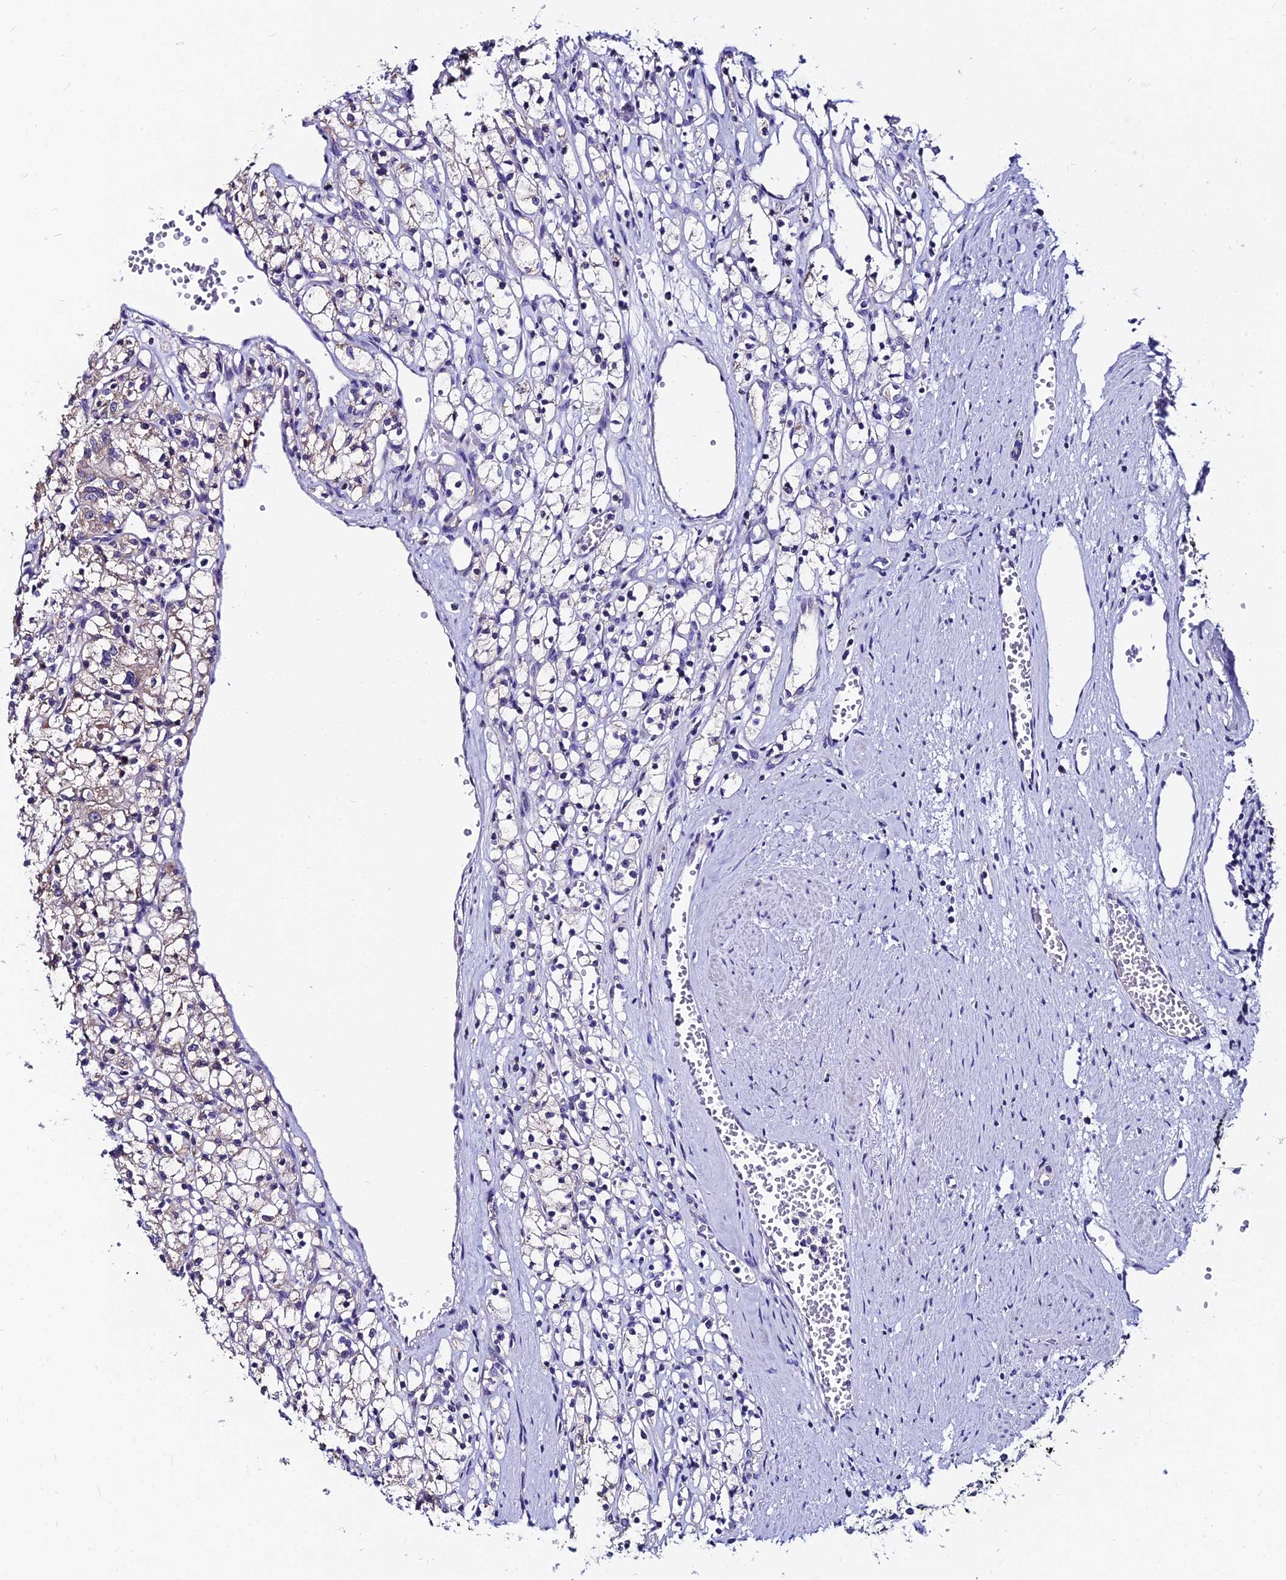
{"staining": {"intensity": "weak", "quantity": "25%-75%", "location": "cytoplasmic/membranous"}, "tissue": "renal cancer", "cell_type": "Tumor cells", "image_type": "cancer", "snomed": [{"axis": "morphology", "description": "Adenocarcinoma, NOS"}, {"axis": "topography", "description": "Kidney"}], "caption": "A micrograph of human adenocarcinoma (renal) stained for a protein reveals weak cytoplasmic/membranous brown staining in tumor cells. The staining is performed using DAB brown chromogen to label protein expression. The nuclei are counter-stained blue using hematoxylin.", "gene": "LGALS7", "patient": {"sex": "female", "age": 59}}